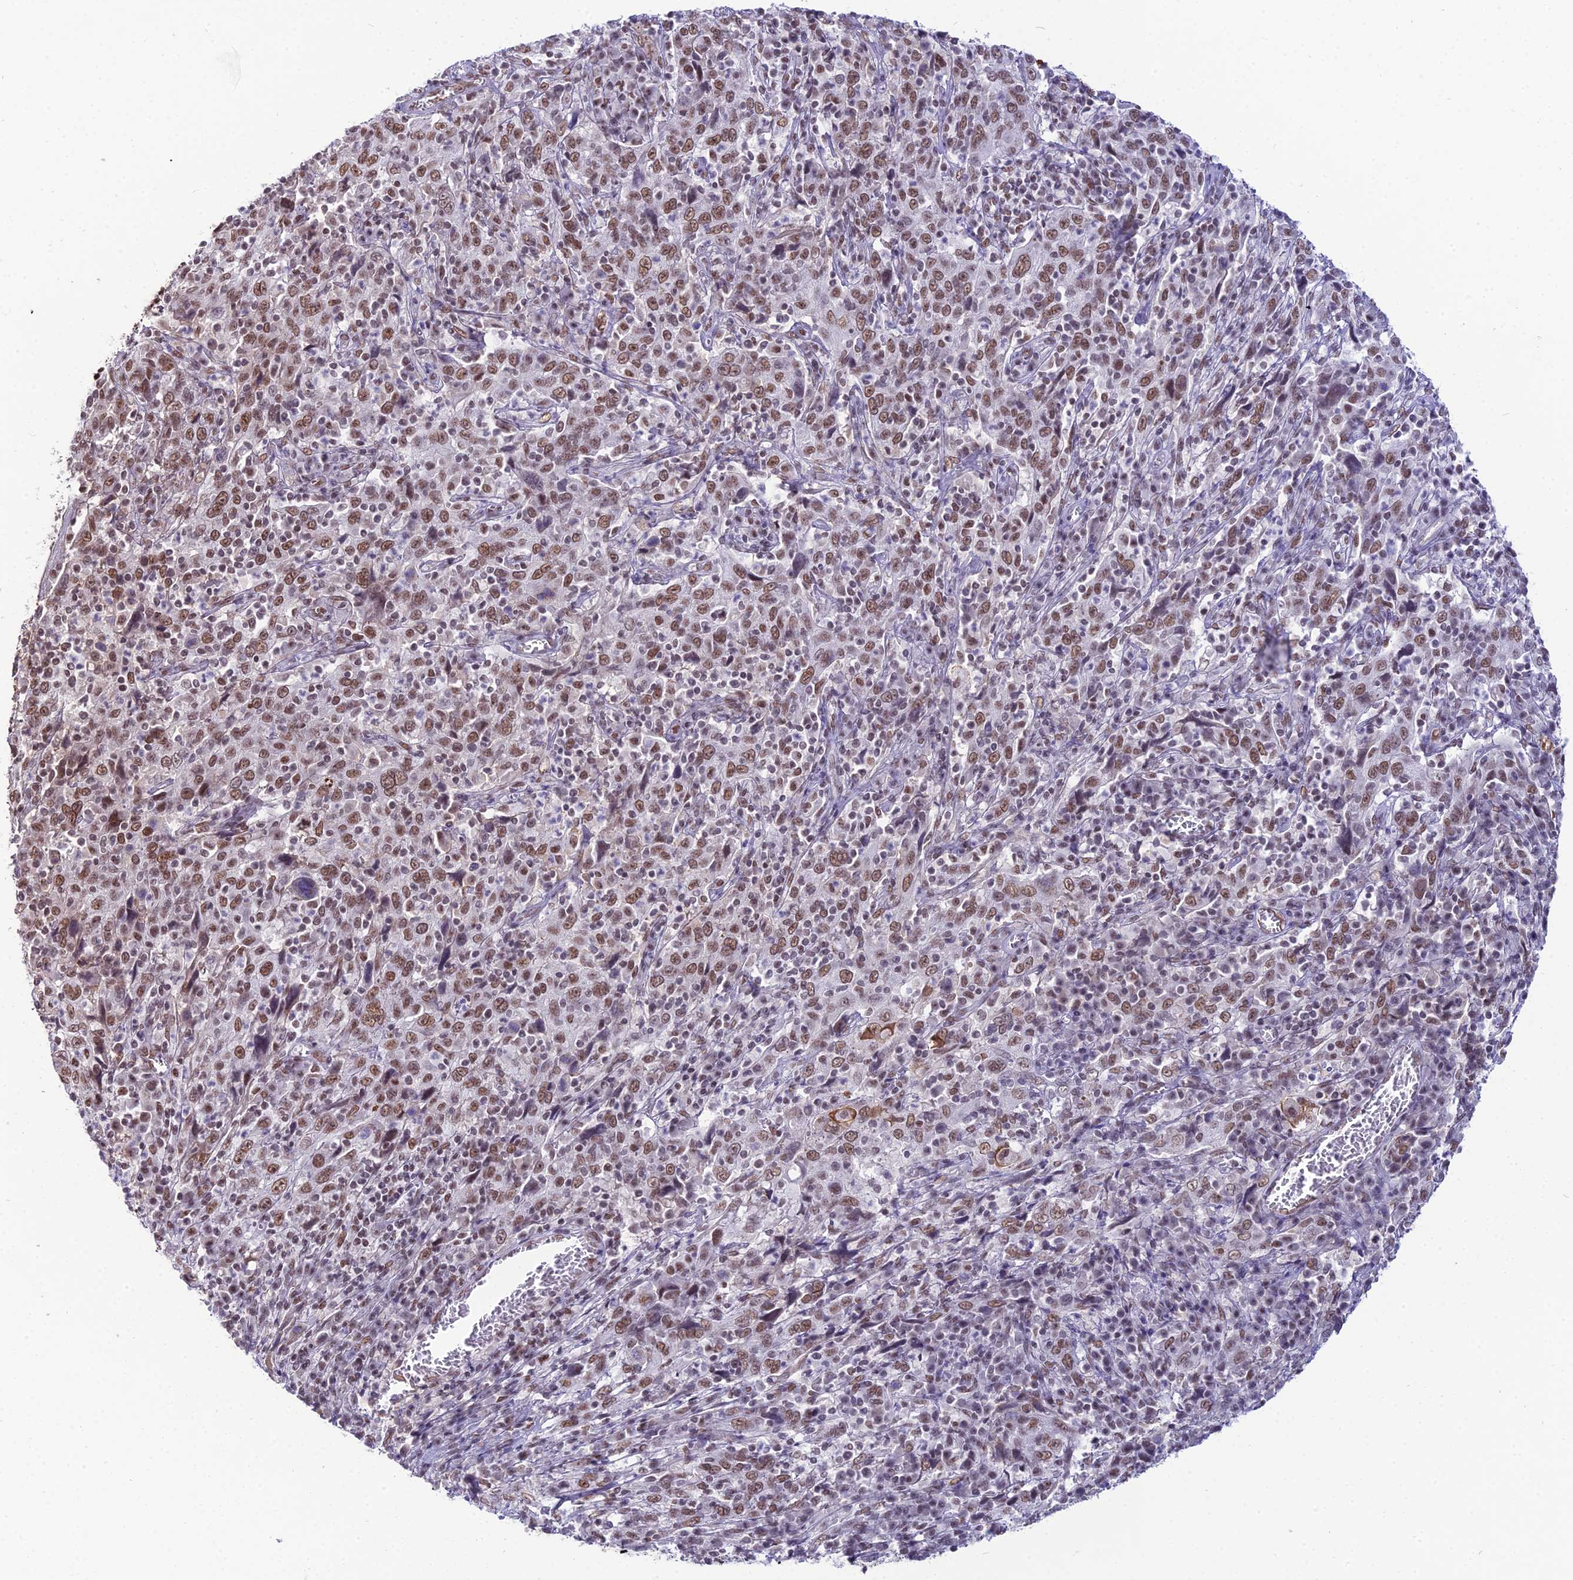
{"staining": {"intensity": "moderate", "quantity": ">75%", "location": "nuclear"}, "tissue": "cervical cancer", "cell_type": "Tumor cells", "image_type": "cancer", "snomed": [{"axis": "morphology", "description": "Squamous cell carcinoma, NOS"}, {"axis": "topography", "description": "Cervix"}], "caption": "Protein staining of cervical cancer (squamous cell carcinoma) tissue exhibits moderate nuclear positivity in approximately >75% of tumor cells.", "gene": "RBM12", "patient": {"sex": "female", "age": 46}}